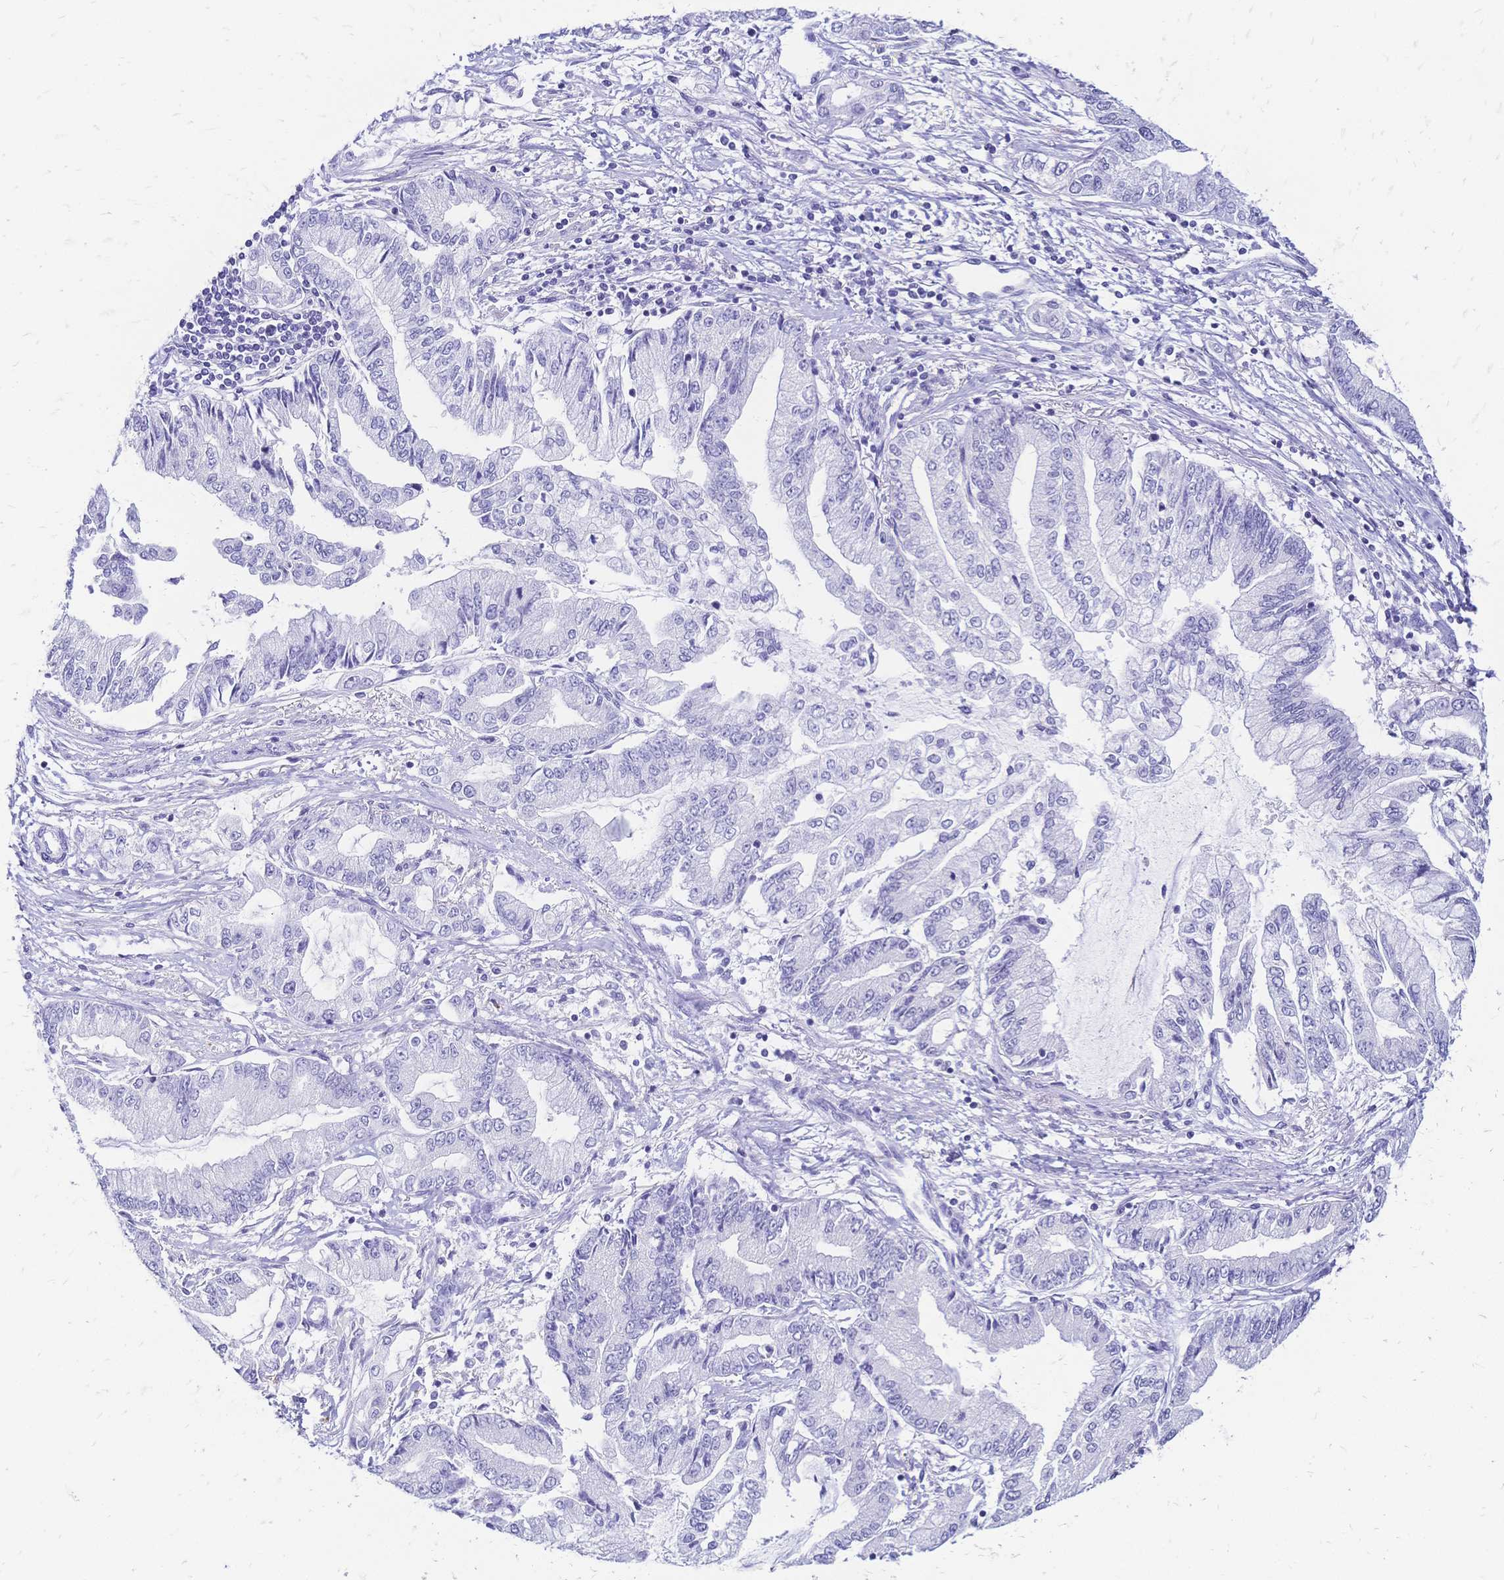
{"staining": {"intensity": "negative", "quantity": "none", "location": "none"}, "tissue": "stomach cancer", "cell_type": "Tumor cells", "image_type": "cancer", "snomed": [{"axis": "morphology", "description": "Adenocarcinoma, NOS"}, {"axis": "topography", "description": "Stomach, upper"}], "caption": "Immunohistochemistry photomicrograph of stomach cancer (adenocarcinoma) stained for a protein (brown), which shows no staining in tumor cells.", "gene": "FA2H", "patient": {"sex": "female", "age": 74}}